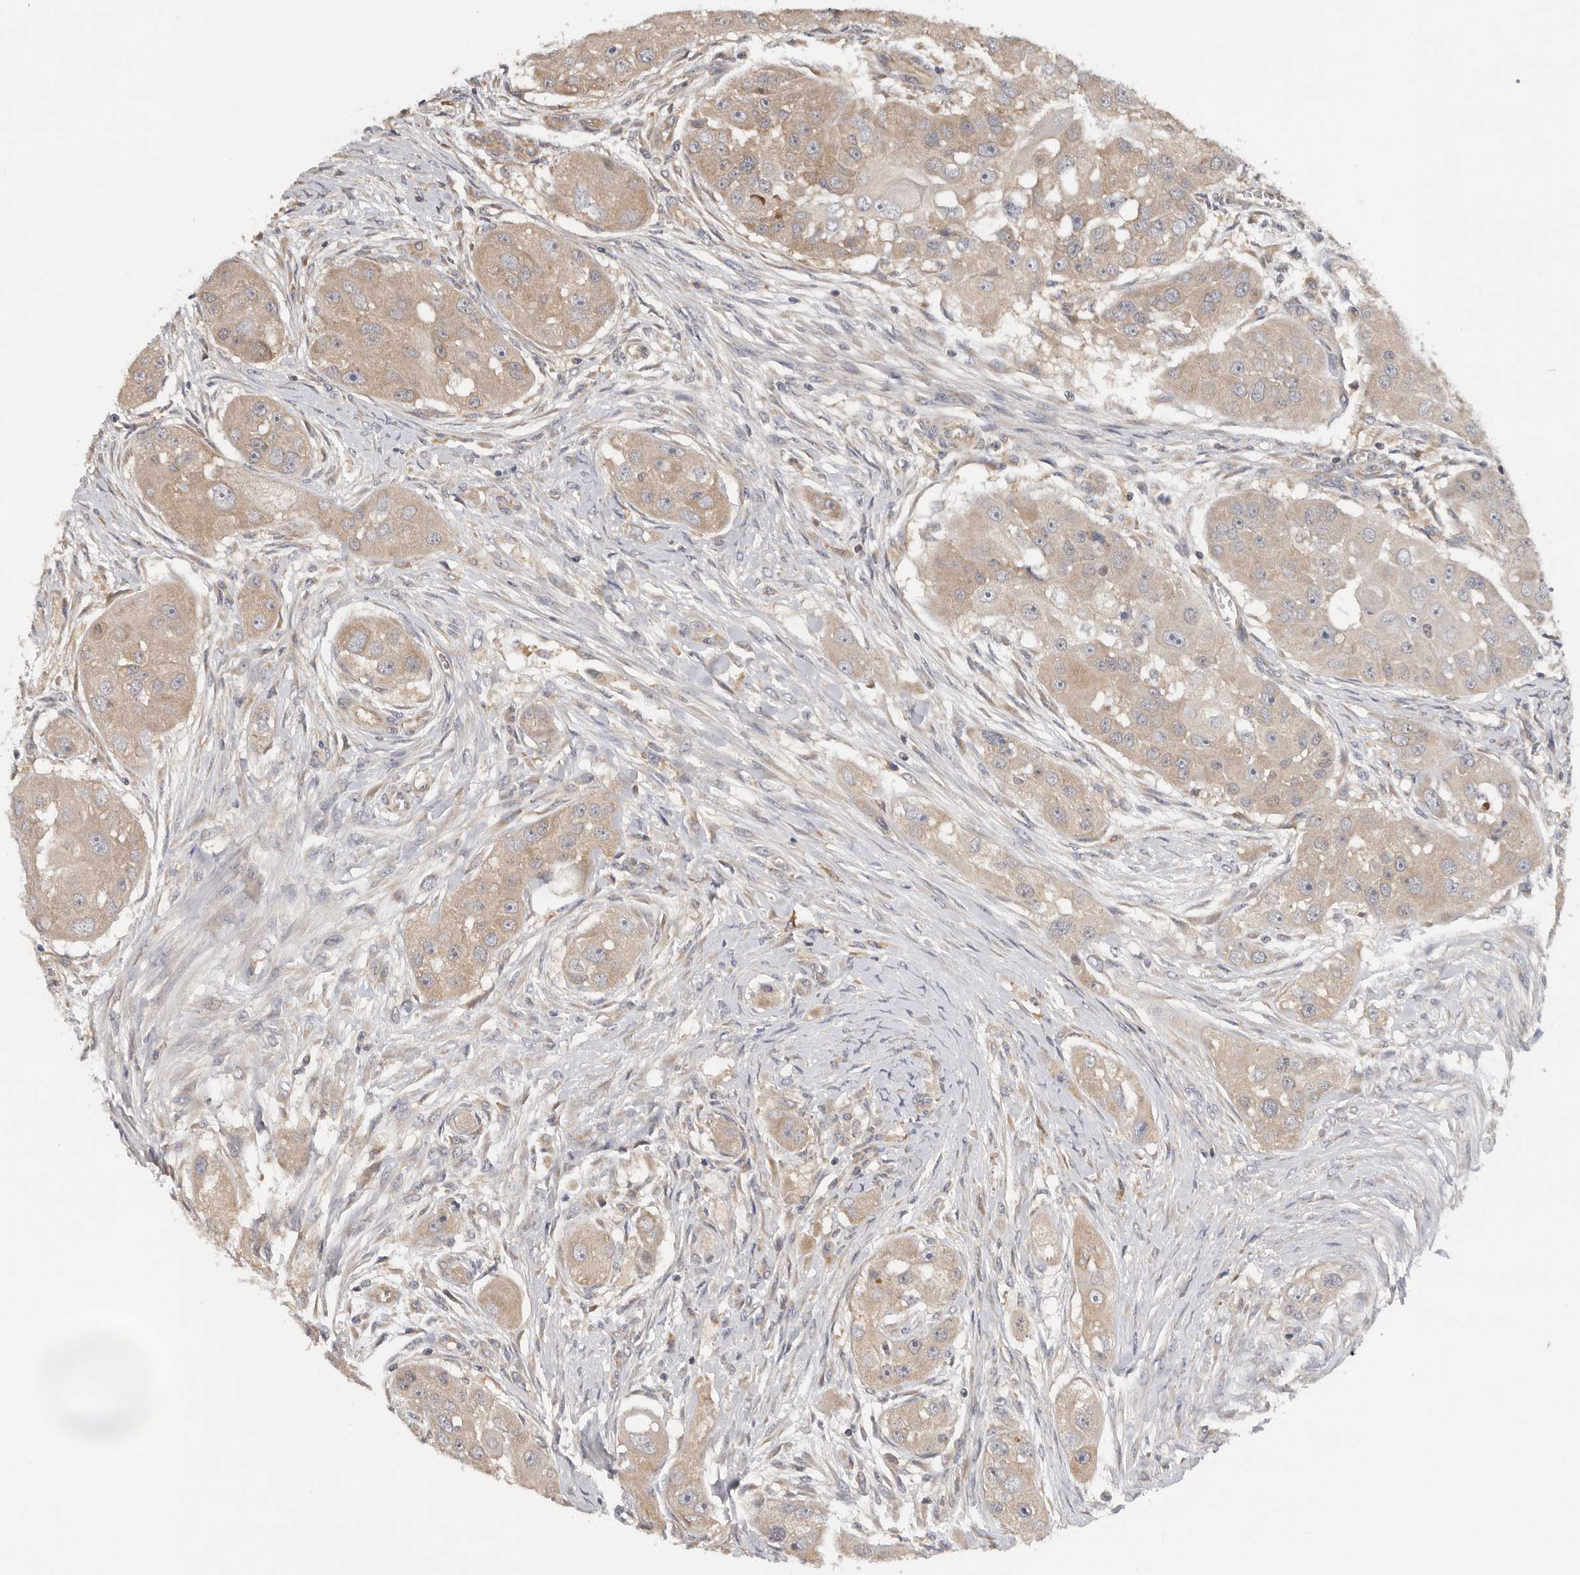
{"staining": {"intensity": "moderate", "quantity": ">75%", "location": "cytoplasmic/membranous"}, "tissue": "head and neck cancer", "cell_type": "Tumor cells", "image_type": "cancer", "snomed": [{"axis": "morphology", "description": "Normal tissue, NOS"}, {"axis": "morphology", "description": "Squamous cell carcinoma, NOS"}, {"axis": "topography", "description": "Skeletal muscle"}, {"axis": "topography", "description": "Head-Neck"}], "caption": "Head and neck cancer (squamous cell carcinoma) stained with DAB IHC demonstrates medium levels of moderate cytoplasmic/membranous staining in approximately >75% of tumor cells.", "gene": "PPP1R42", "patient": {"sex": "male", "age": 51}}